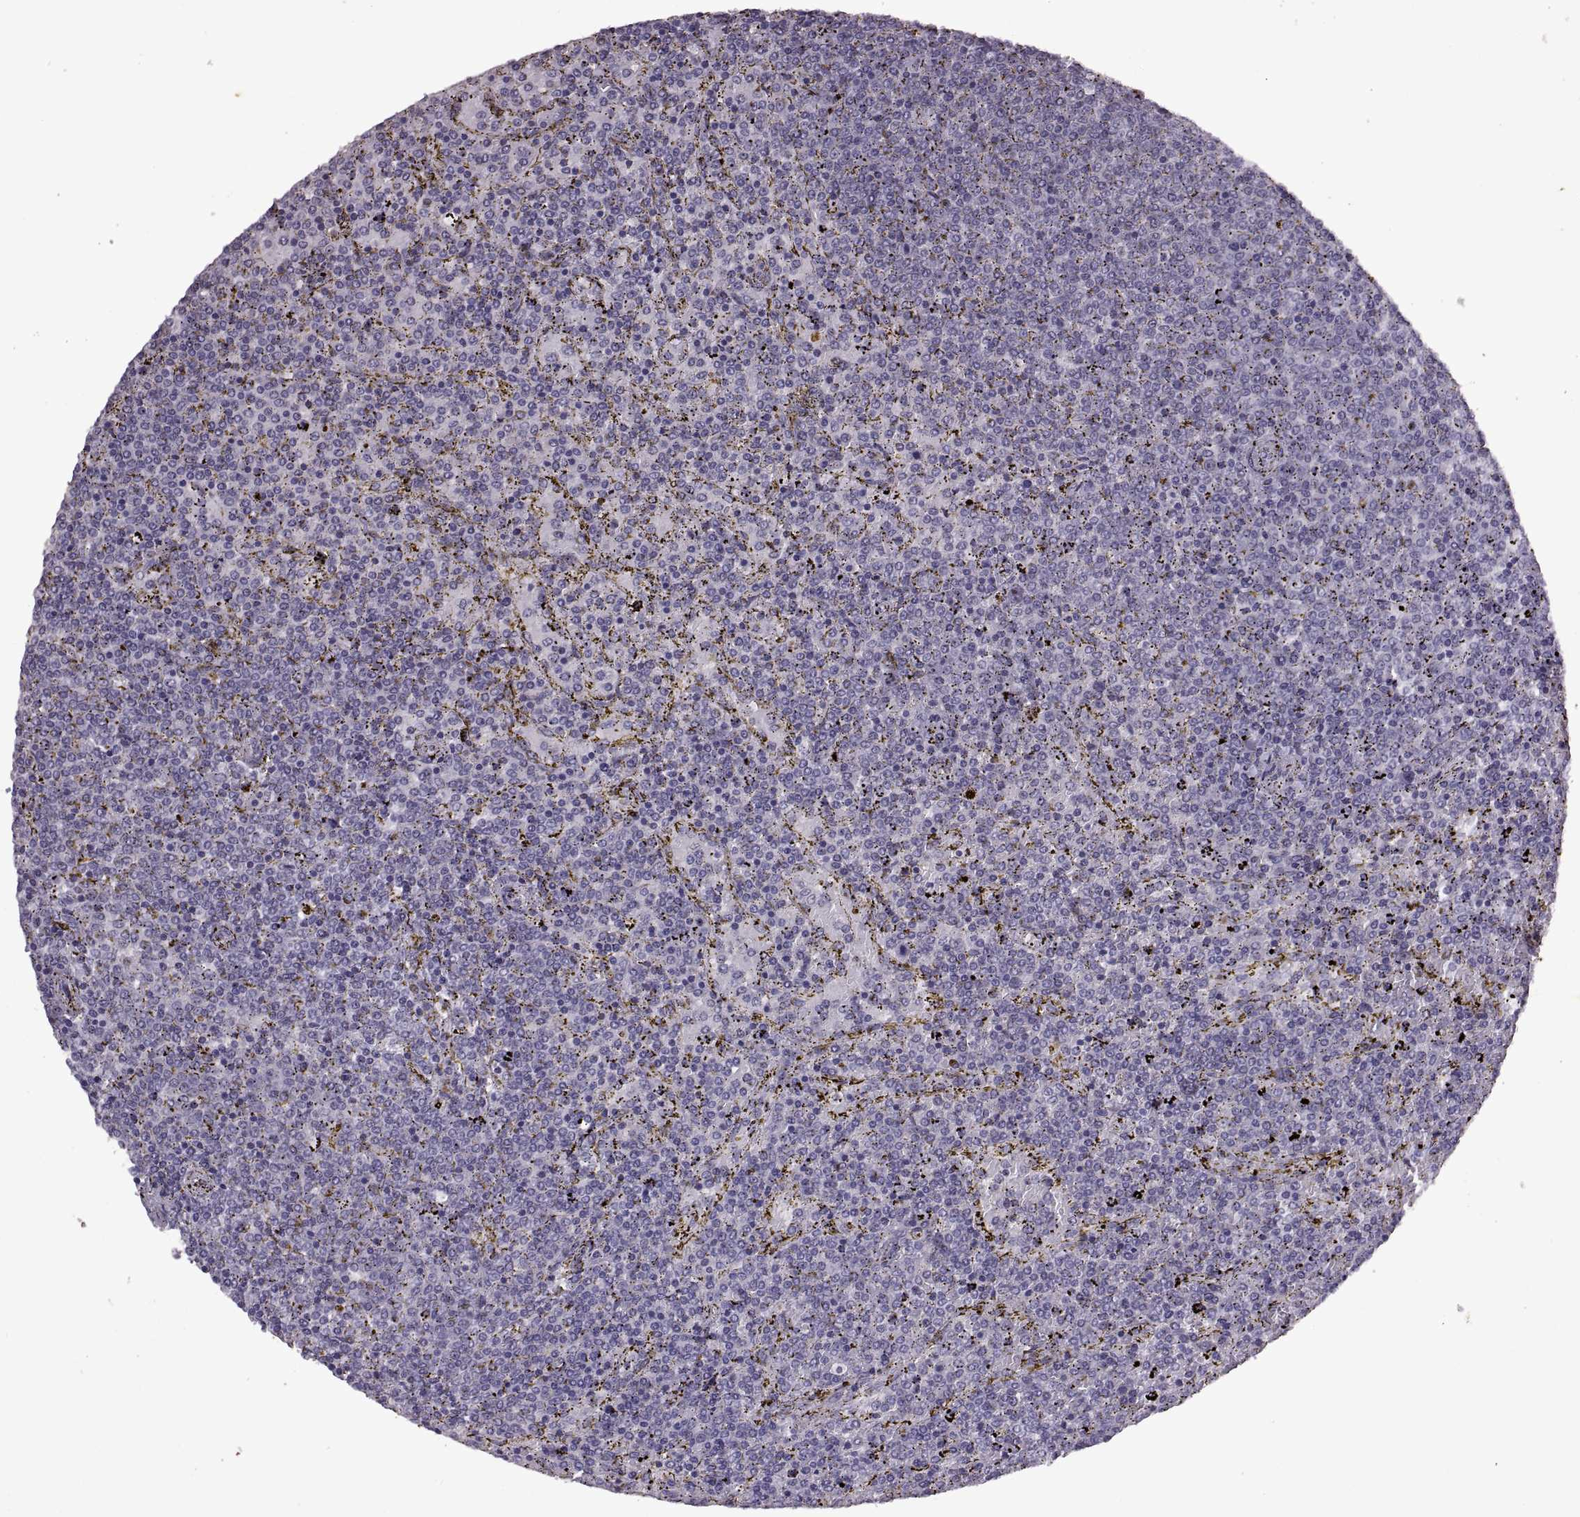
{"staining": {"intensity": "negative", "quantity": "none", "location": "none"}, "tissue": "lymphoma", "cell_type": "Tumor cells", "image_type": "cancer", "snomed": [{"axis": "morphology", "description": "Malignant lymphoma, non-Hodgkin's type, Low grade"}, {"axis": "topography", "description": "Spleen"}], "caption": "This is an immunohistochemistry image of human low-grade malignant lymphoma, non-Hodgkin's type. There is no expression in tumor cells.", "gene": "SINHCAF", "patient": {"sex": "female", "age": 77}}